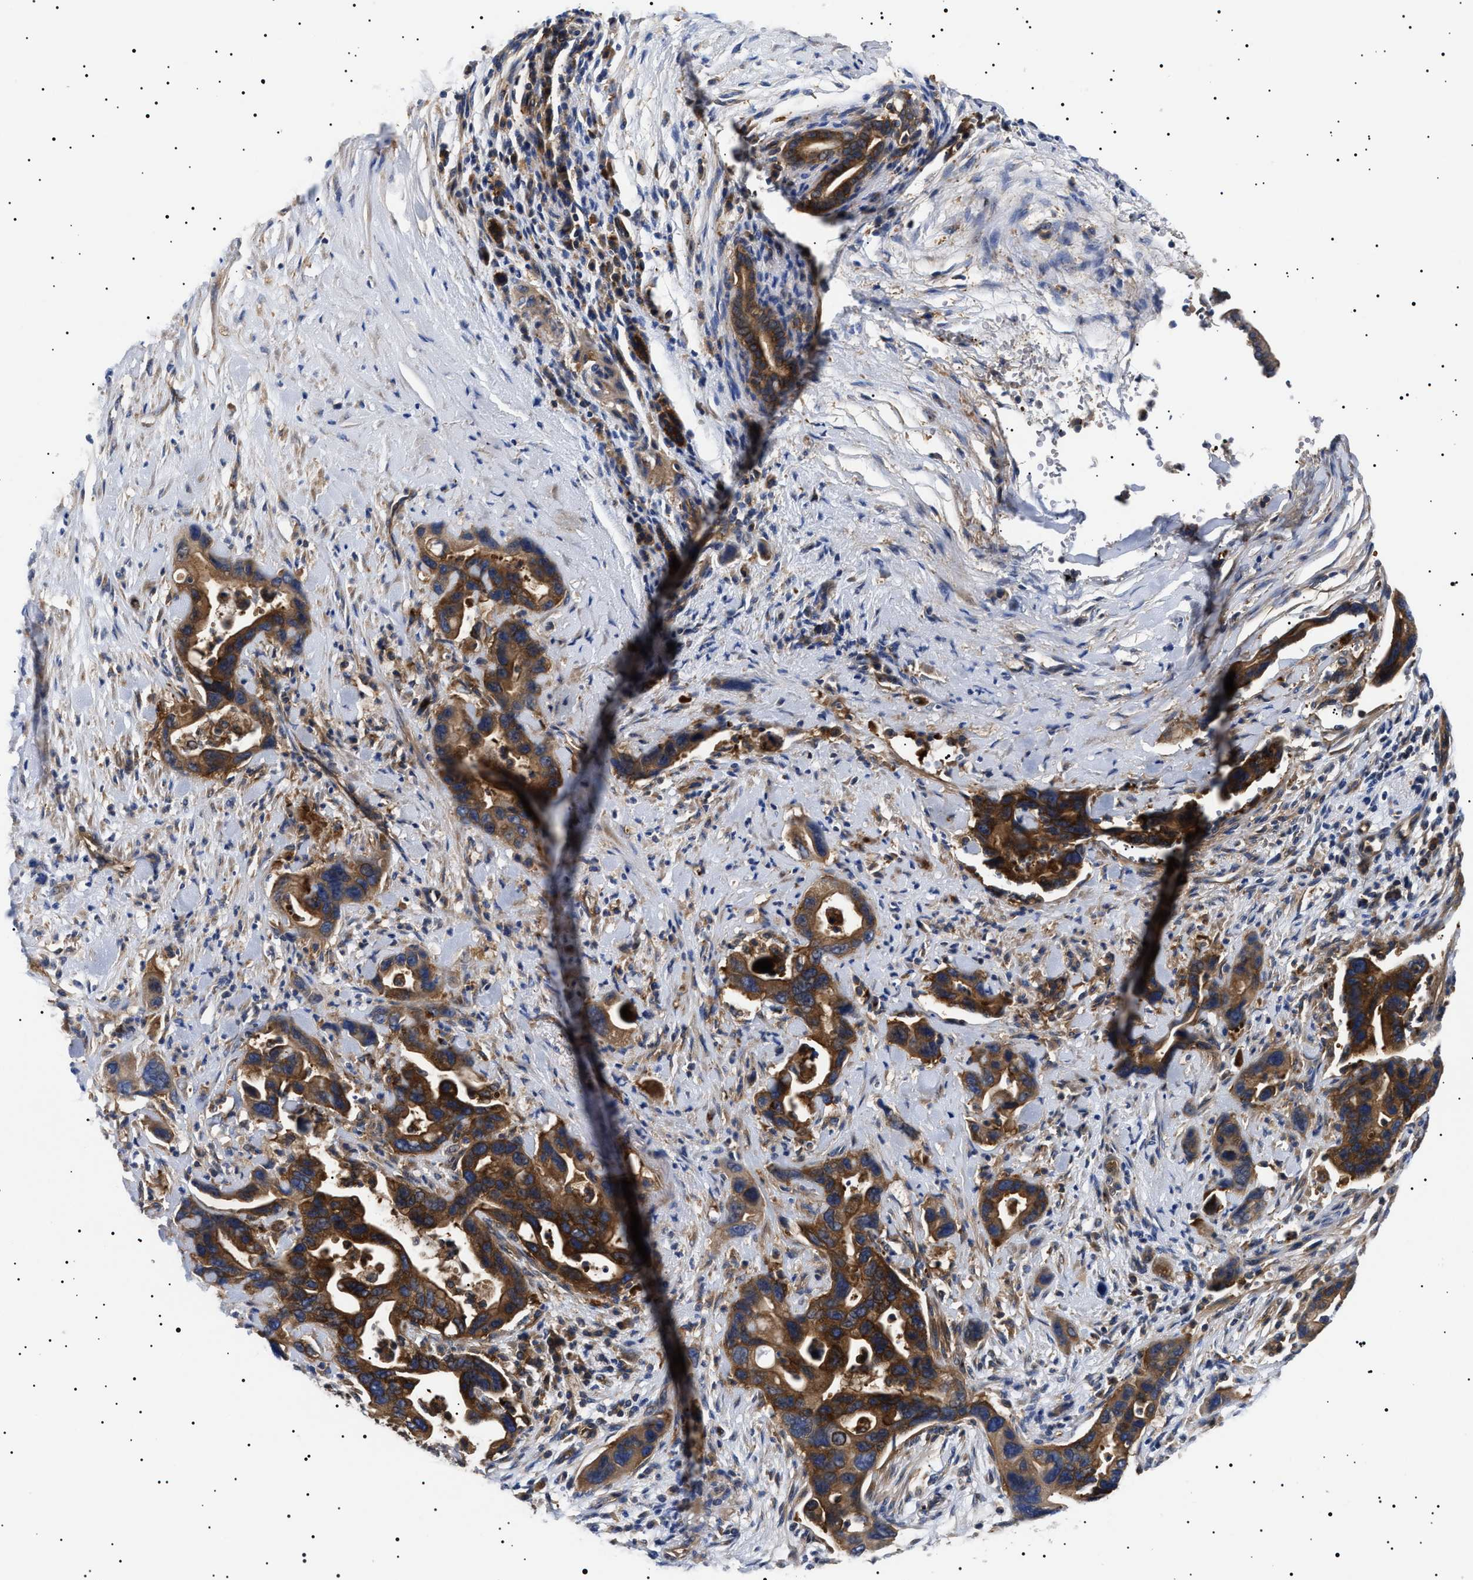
{"staining": {"intensity": "moderate", "quantity": ">75%", "location": "cytoplasmic/membranous"}, "tissue": "pancreatic cancer", "cell_type": "Tumor cells", "image_type": "cancer", "snomed": [{"axis": "morphology", "description": "Adenocarcinoma, NOS"}, {"axis": "topography", "description": "Pancreas"}], "caption": "The immunohistochemical stain shows moderate cytoplasmic/membranous expression in tumor cells of adenocarcinoma (pancreatic) tissue.", "gene": "TPP2", "patient": {"sex": "female", "age": 70}}